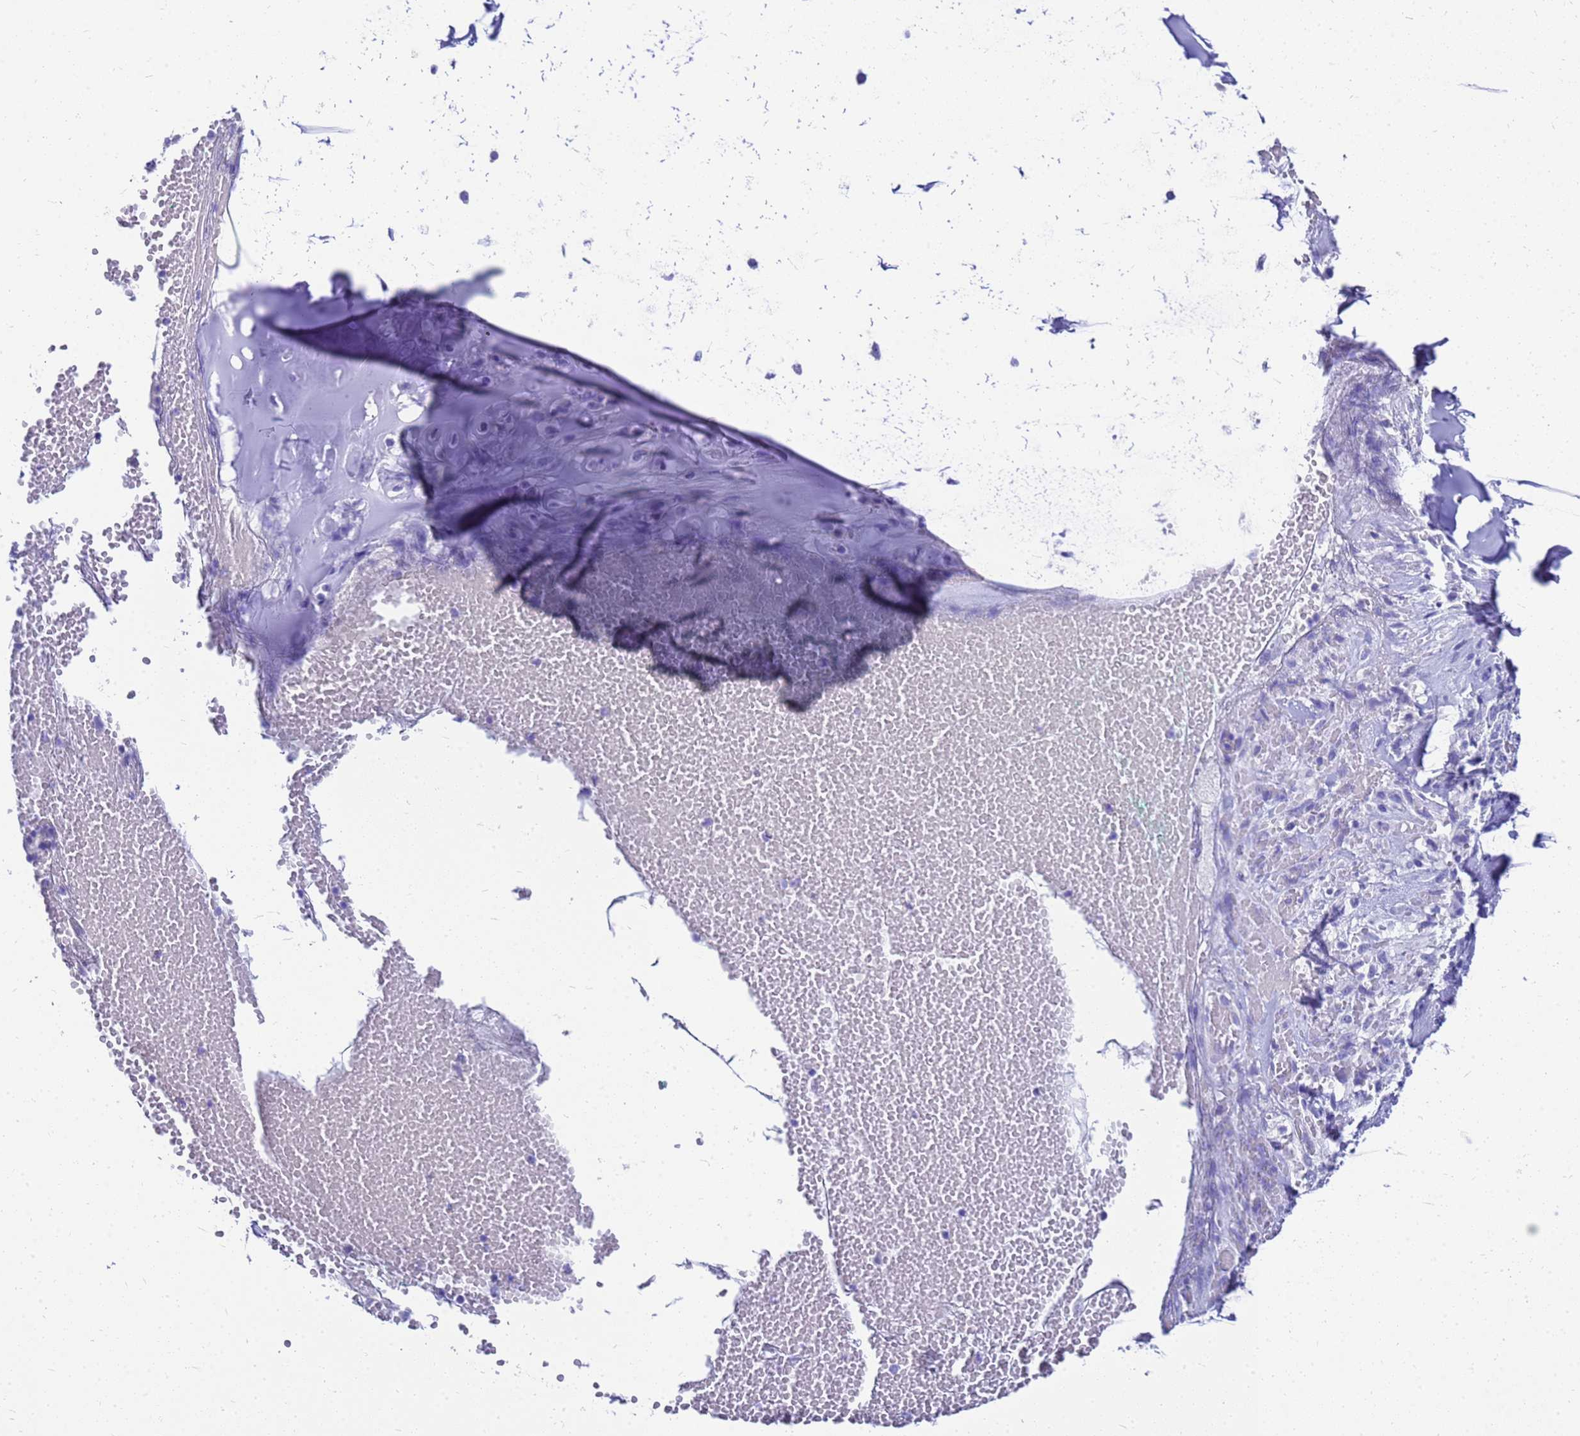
{"staining": {"intensity": "negative", "quantity": "none", "location": "none"}, "tissue": "adipose tissue", "cell_type": "Adipocytes", "image_type": "normal", "snomed": [{"axis": "morphology", "description": "Normal tissue, NOS"}, {"axis": "morphology", "description": "Basal cell carcinoma"}, {"axis": "topography", "description": "Cartilage tissue"}, {"axis": "topography", "description": "Nasopharynx"}, {"axis": "topography", "description": "Oral tissue"}], "caption": "Adipocytes show no significant staining in normal adipose tissue. (Immunohistochemistry, brightfield microscopy, high magnification).", "gene": "MS4A13", "patient": {"sex": "female", "age": 77}}